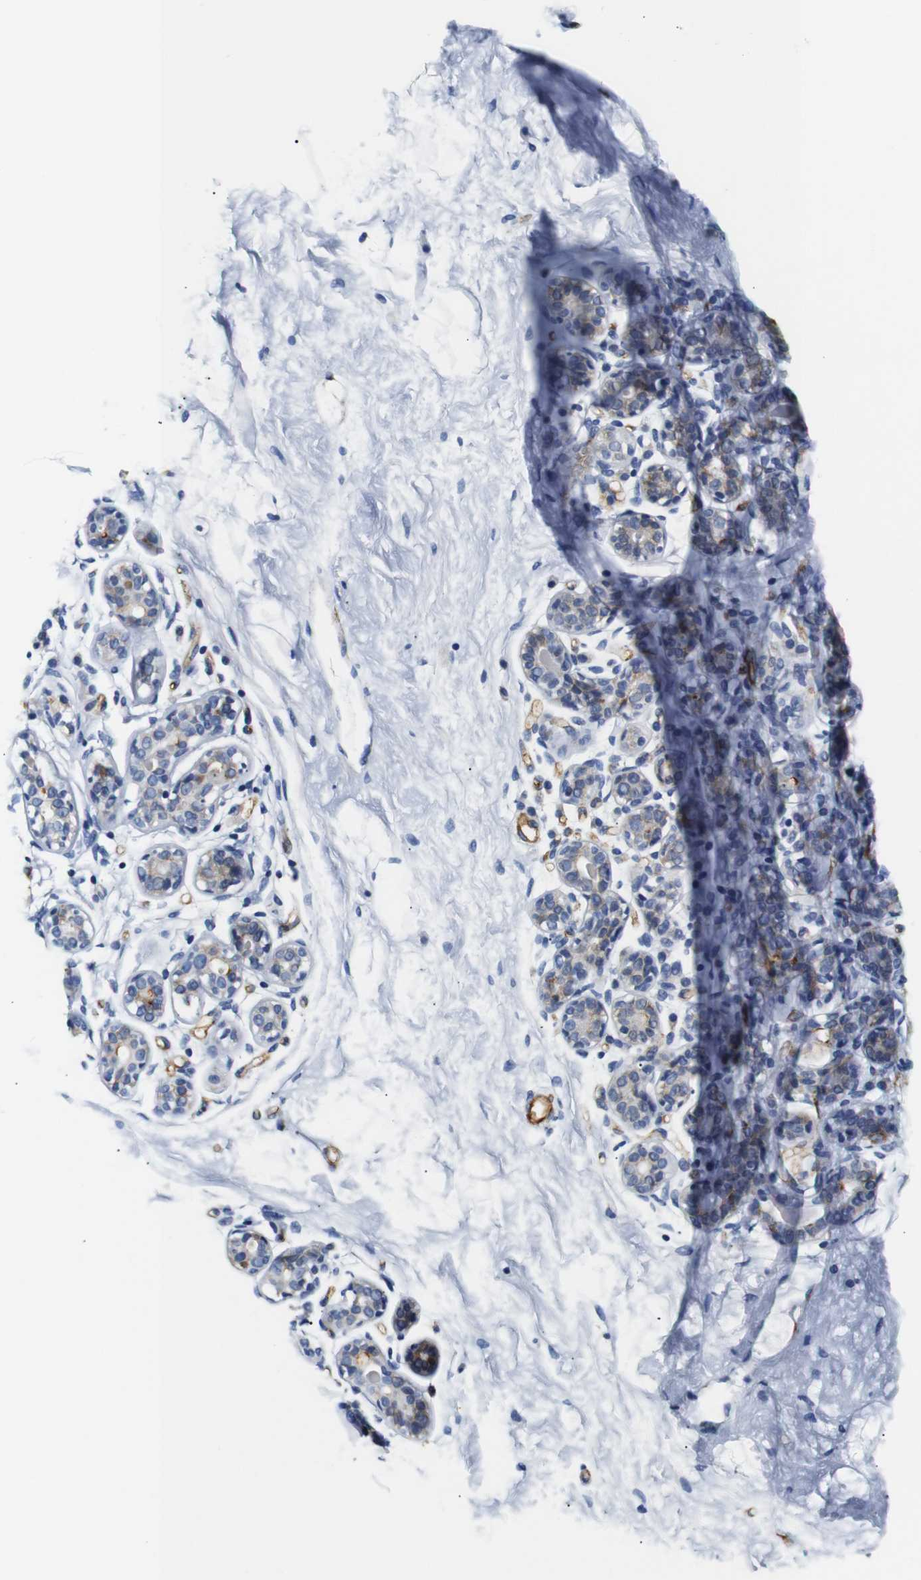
{"staining": {"intensity": "negative", "quantity": "none", "location": "none"}, "tissue": "breast", "cell_type": "Adipocytes", "image_type": "normal", "snomed": [{"axis": "morphology", "description": "Normal tissue, NOS"}, {"axis": "topography", "description": "Breast"}], "caption": "This is an immunohistochemistry histopathology image of benign breast. There is no positivity in adipocytes.", "gene": "MUC4", "patient": {"sex": "female", "age": 23}}